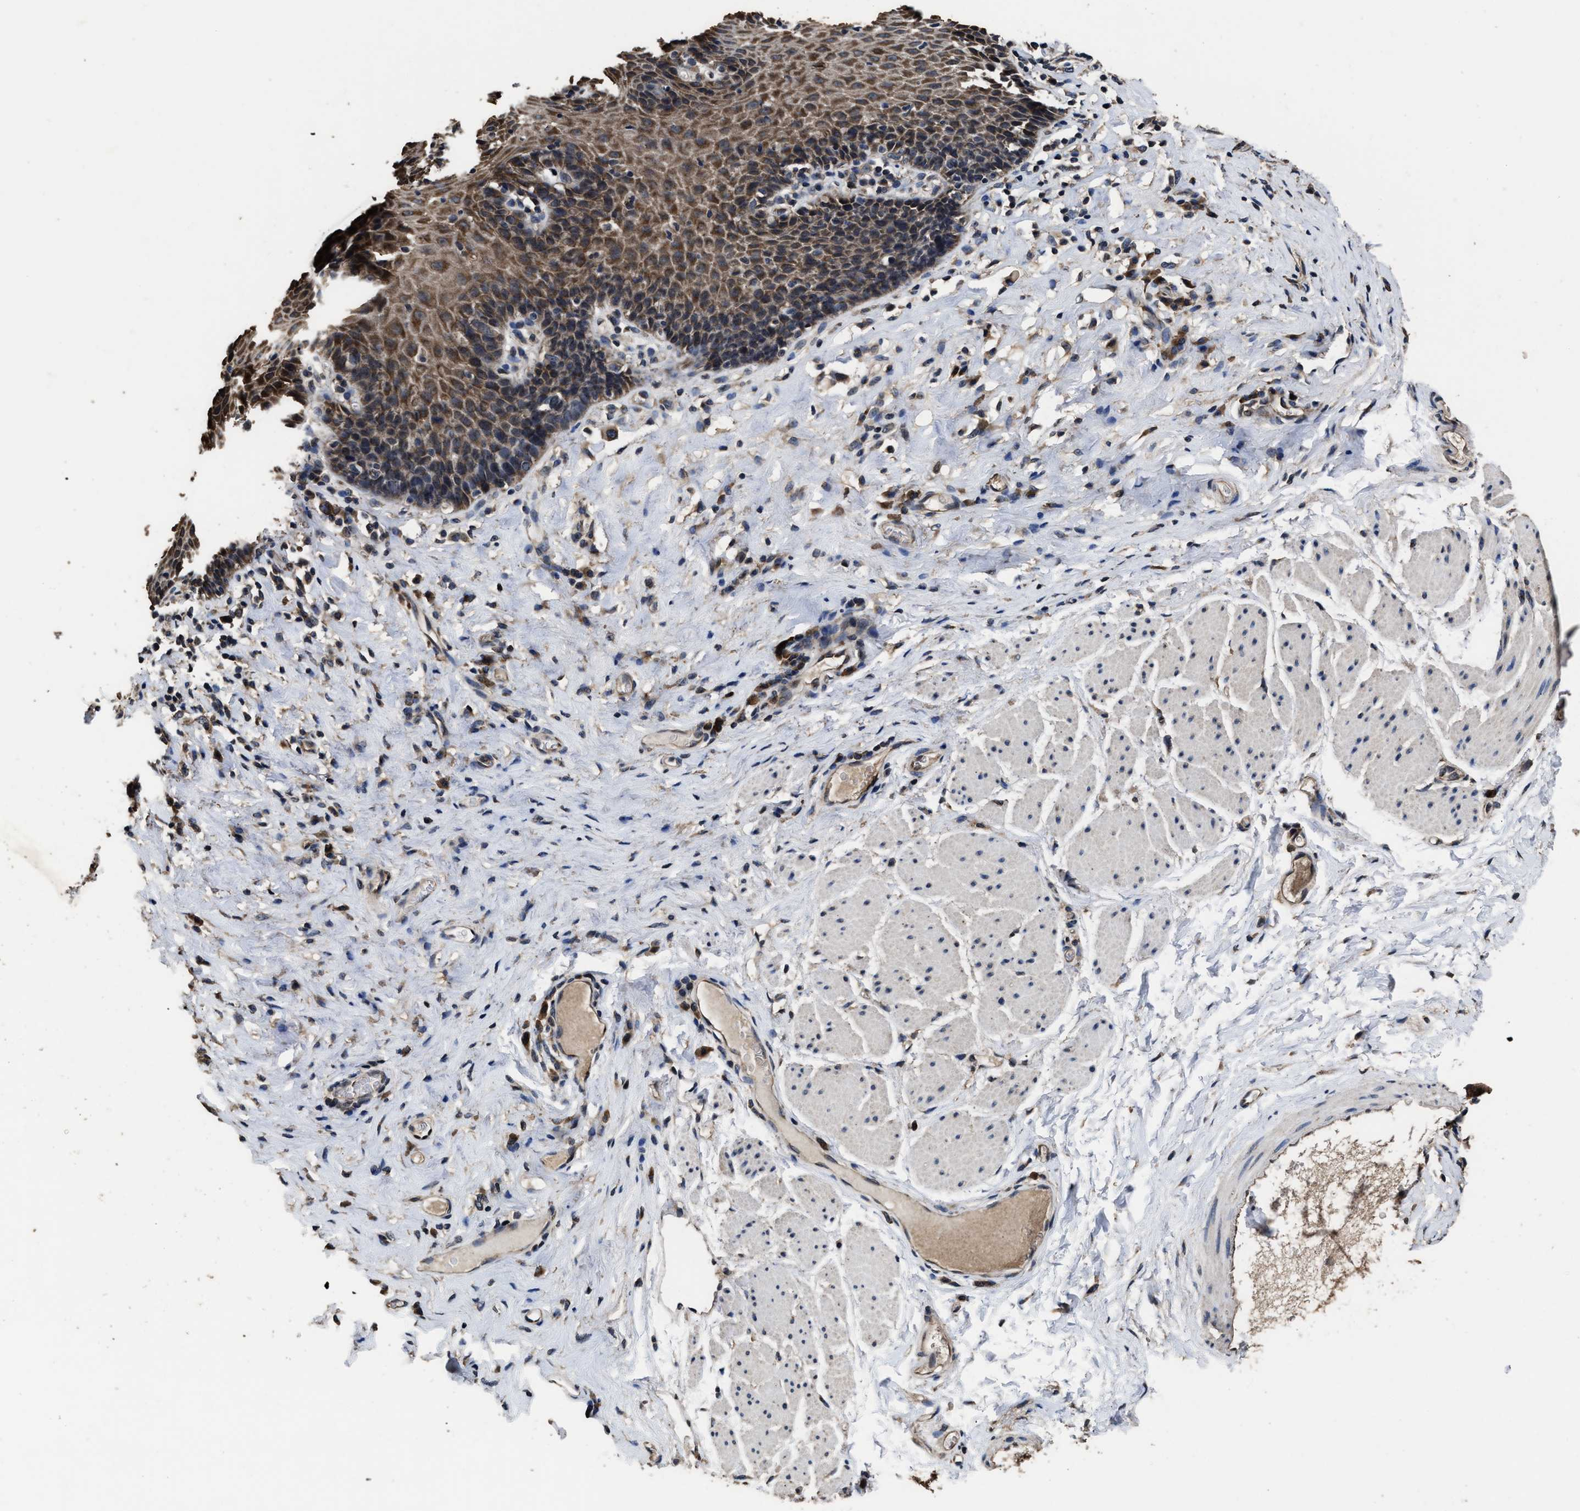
{"staining": {"intensity": "moderate", "quantity": ">75%", "location": "cytoplasmic/membranous"}, "tissue": "esophagus", "cell_type": "Squamous epithelial cells", "image_type": "normal", "snomed": [{"axis": "morphology", "description": "Normal tissue, NOS"}, {"axis": "topography", "description": "Esophagus"}], "caption": "A micrograph of human esophagus stained for a protein displays moderate cytoplasmic/membranous brown staining in squamous epithelial cells. (DAB (3,3'-diaminobenzidine) IHC, brown staining for protein, blue staining for nuclei).", "gene": "EBAG9", "patient": {"sex": "female", "age": 61}}